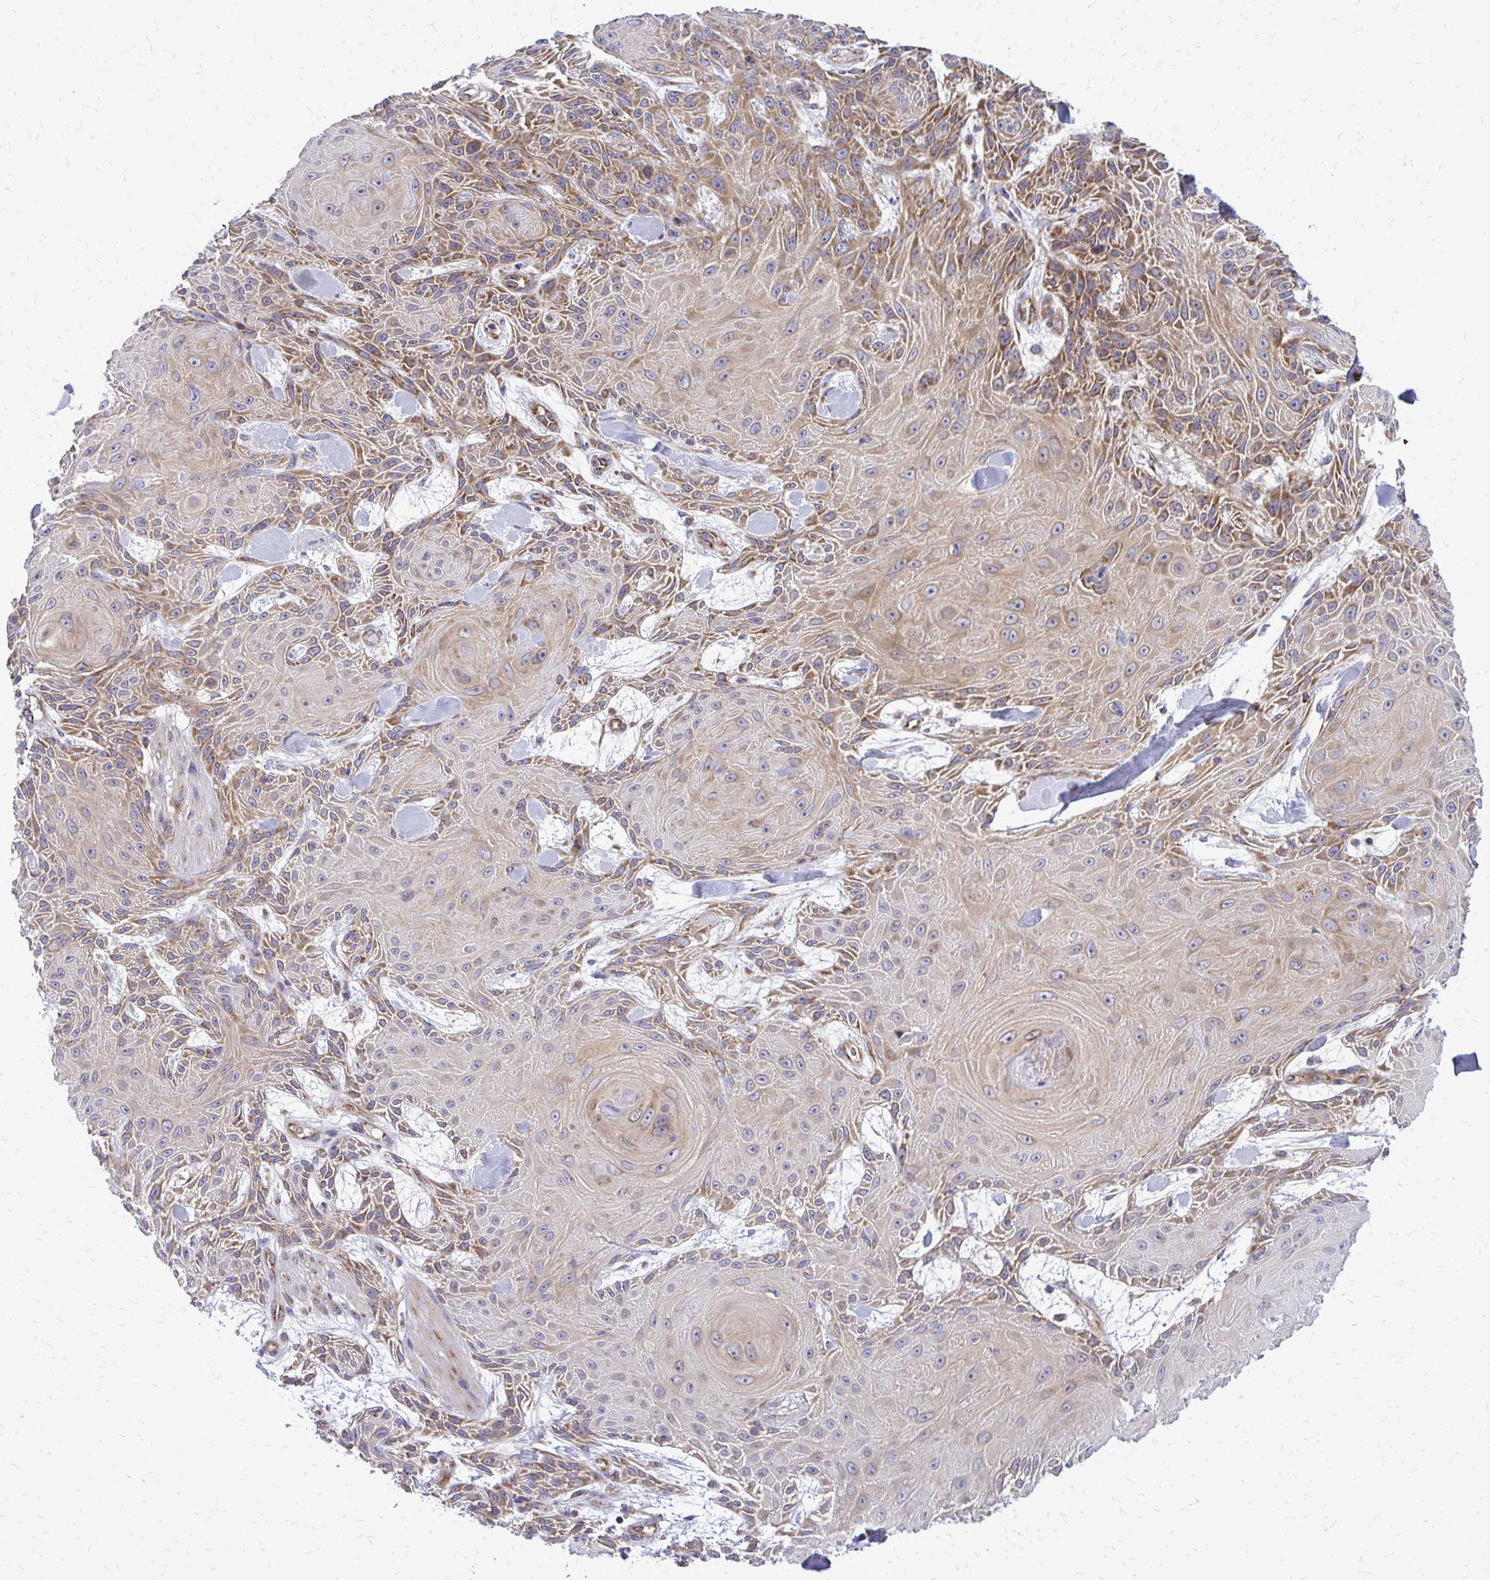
{"staining": {"intensity": "moderate", "quantity": "25%-75%", "location": "cytoplasmic/membranous"}, "tissue": "skin cancer", "cell_type": "Tumor cells", "image_type": "cancer", "snomed": [{"axis": "morphology", "description": "Squamous cell carcinoma, NOS"}, {"axis": "topography", "description": "Skin"}], "caption": "High-power microscopy captured an immunohistochemistry (IHC) histopathology image of skin cancer, revealing moderate cytoplasmic/membranous positivity in about 25%-75% of tumor cells.", "gene": "PDK4", "patient": {"sex": "male", "age": 88}}